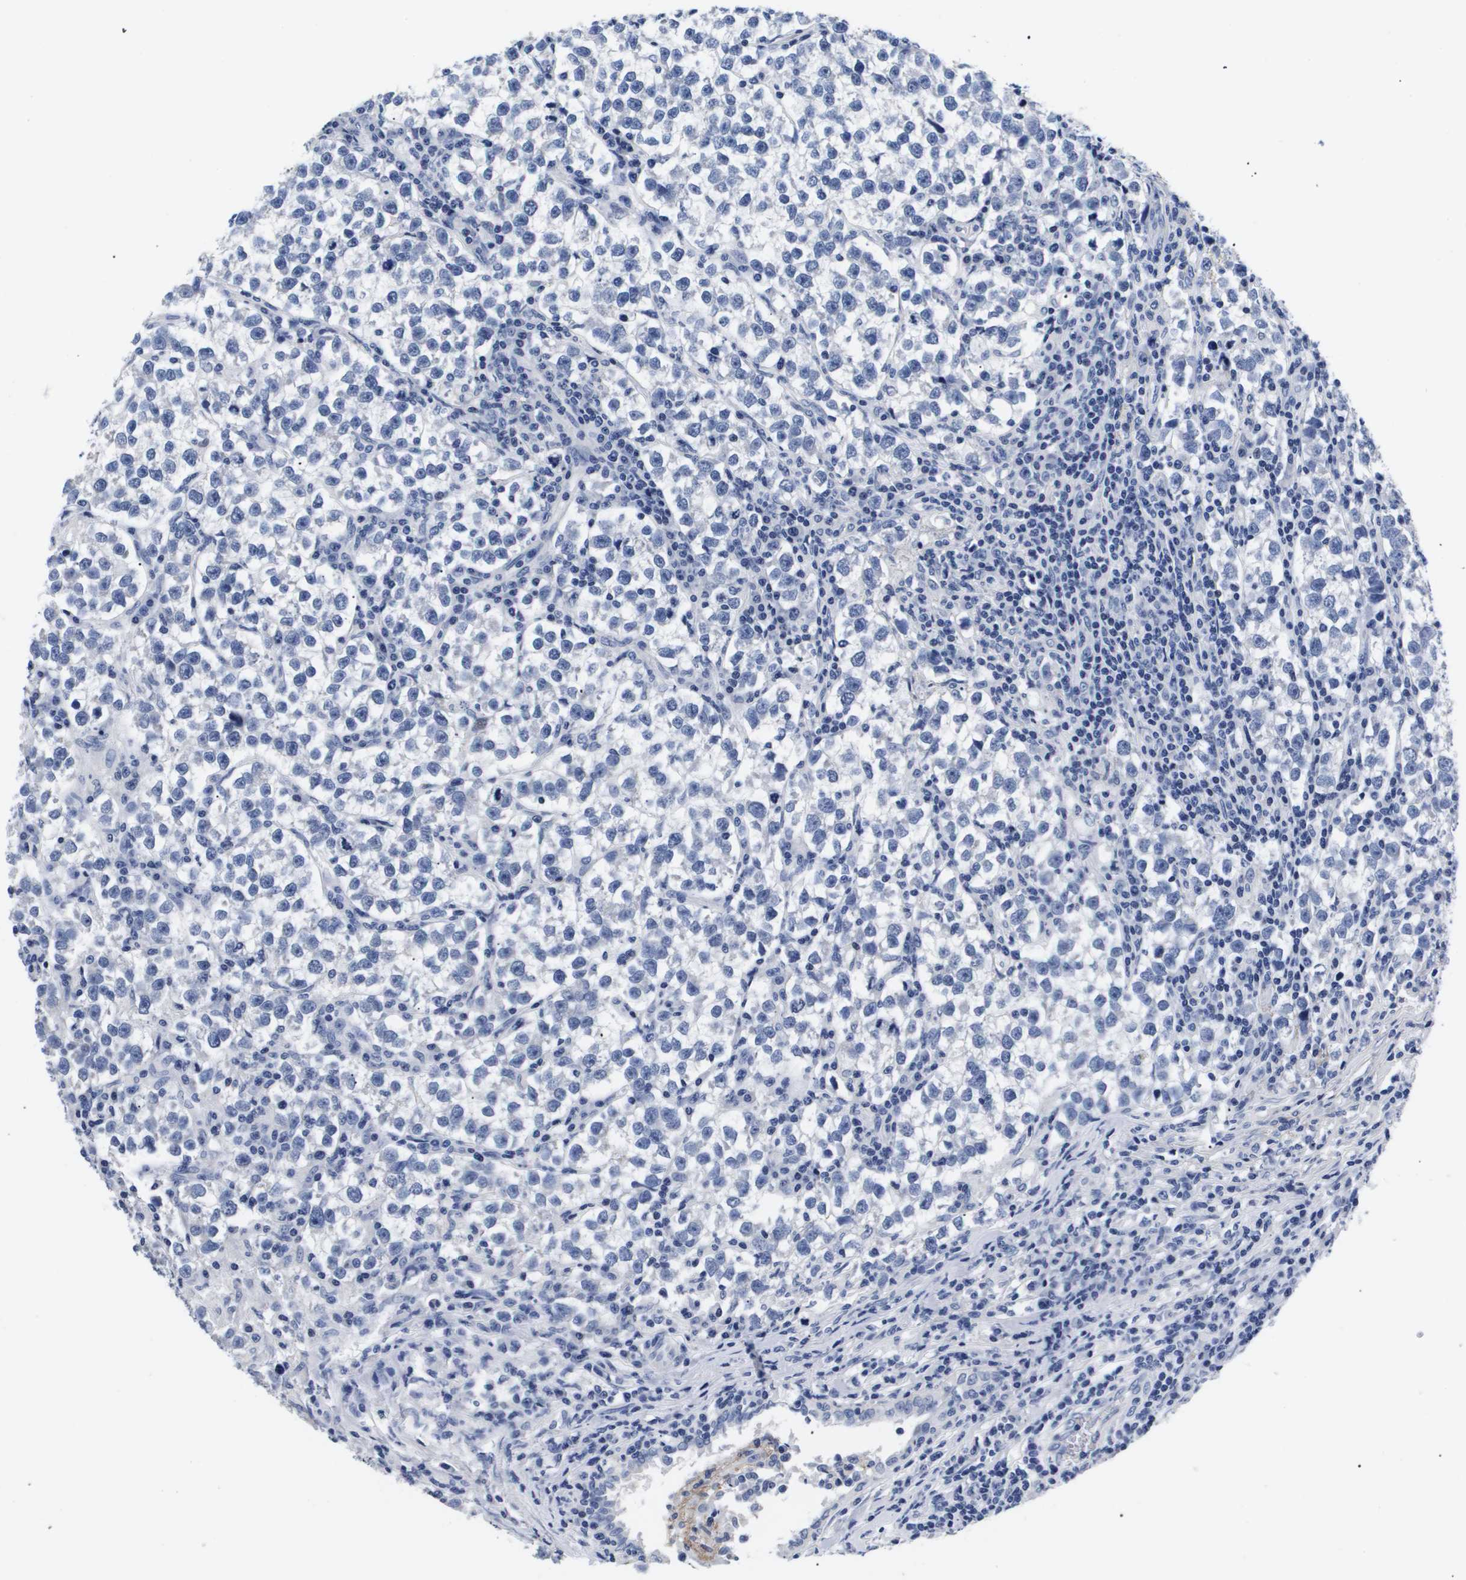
{"staining": {"intensity": "negative", "quantity": "none", "location": "none"}, "tissue": "testis cancer", "cell_type": "Tumor cells", "image_type": "cancer", "snomed": [{"axis": "morphology", "description": "Normal tissue, NOS"}, {"axis": "morphology", "description": "Seminoma, NOS"}, {"axis": "topography", "description": "Testis"}], "caption": "Tumor cells show no significant protein positivity in testis cancer. (DAB (3,3'-diaminobenzidine) immunohistochemistry (IHC), high magnification).", "gene": "ATP6V0A4", "patient": {"sex": "male", "age": 43}}